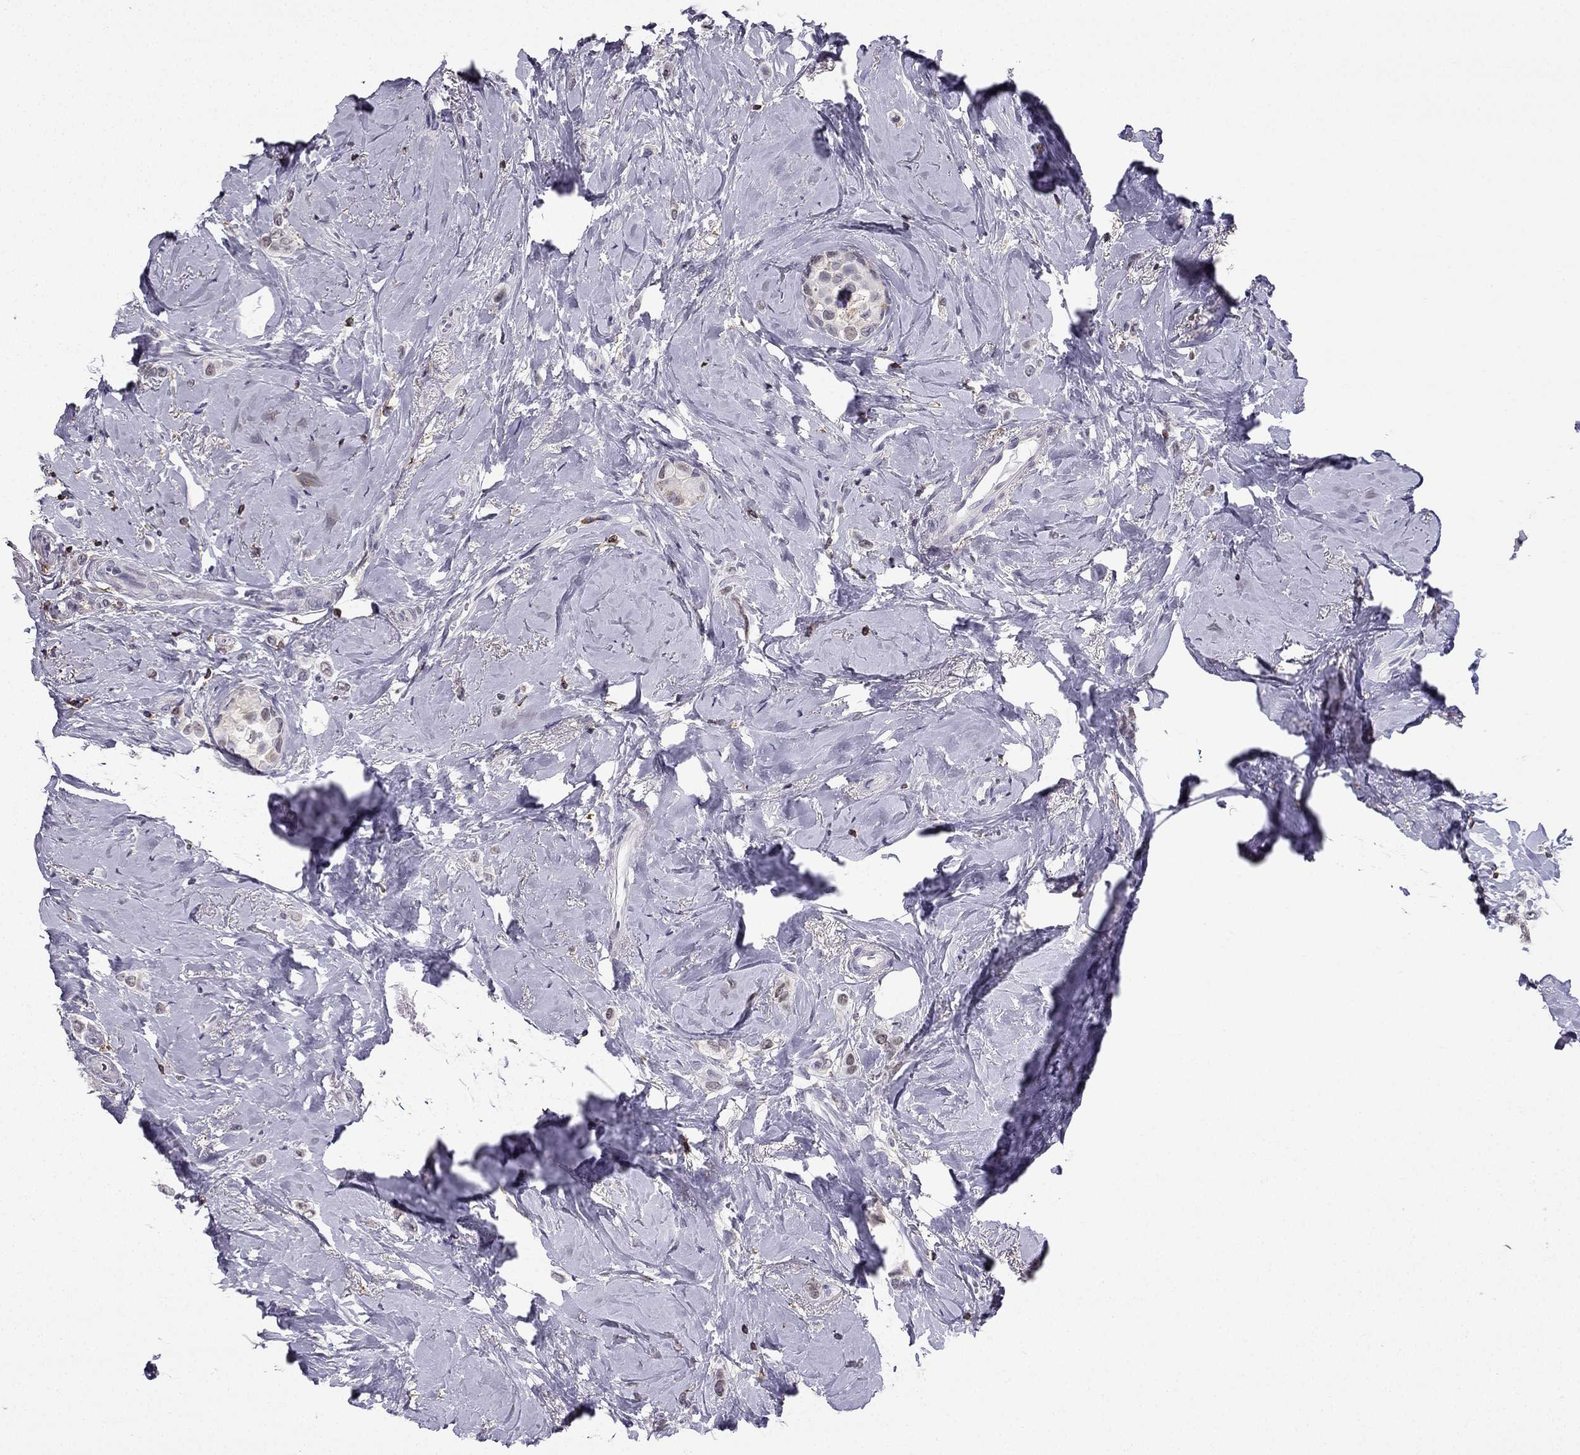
{"staining": {"intensity": "negative", "quantity": "none", "location": "none"}, "tissue": "breast cancer", "cell_type": "Tumor cells", "image_type": "cancer", "snomed": [{"axis": "morphology", "description": "Lobular carcinoma"}, {"axis": "topography", "description": "Breast"}], "caption": "Tumor cells are negative for protein expression in human breast cancer (lobular carcinoma). (Stains: DAB immunohistochemistry (IHC) with hematoxylin counter stain, Microscopy: brightfield microscopy at high magnification).", "gene": "CCK", "patient": {"sex": "female", "age": 66}}